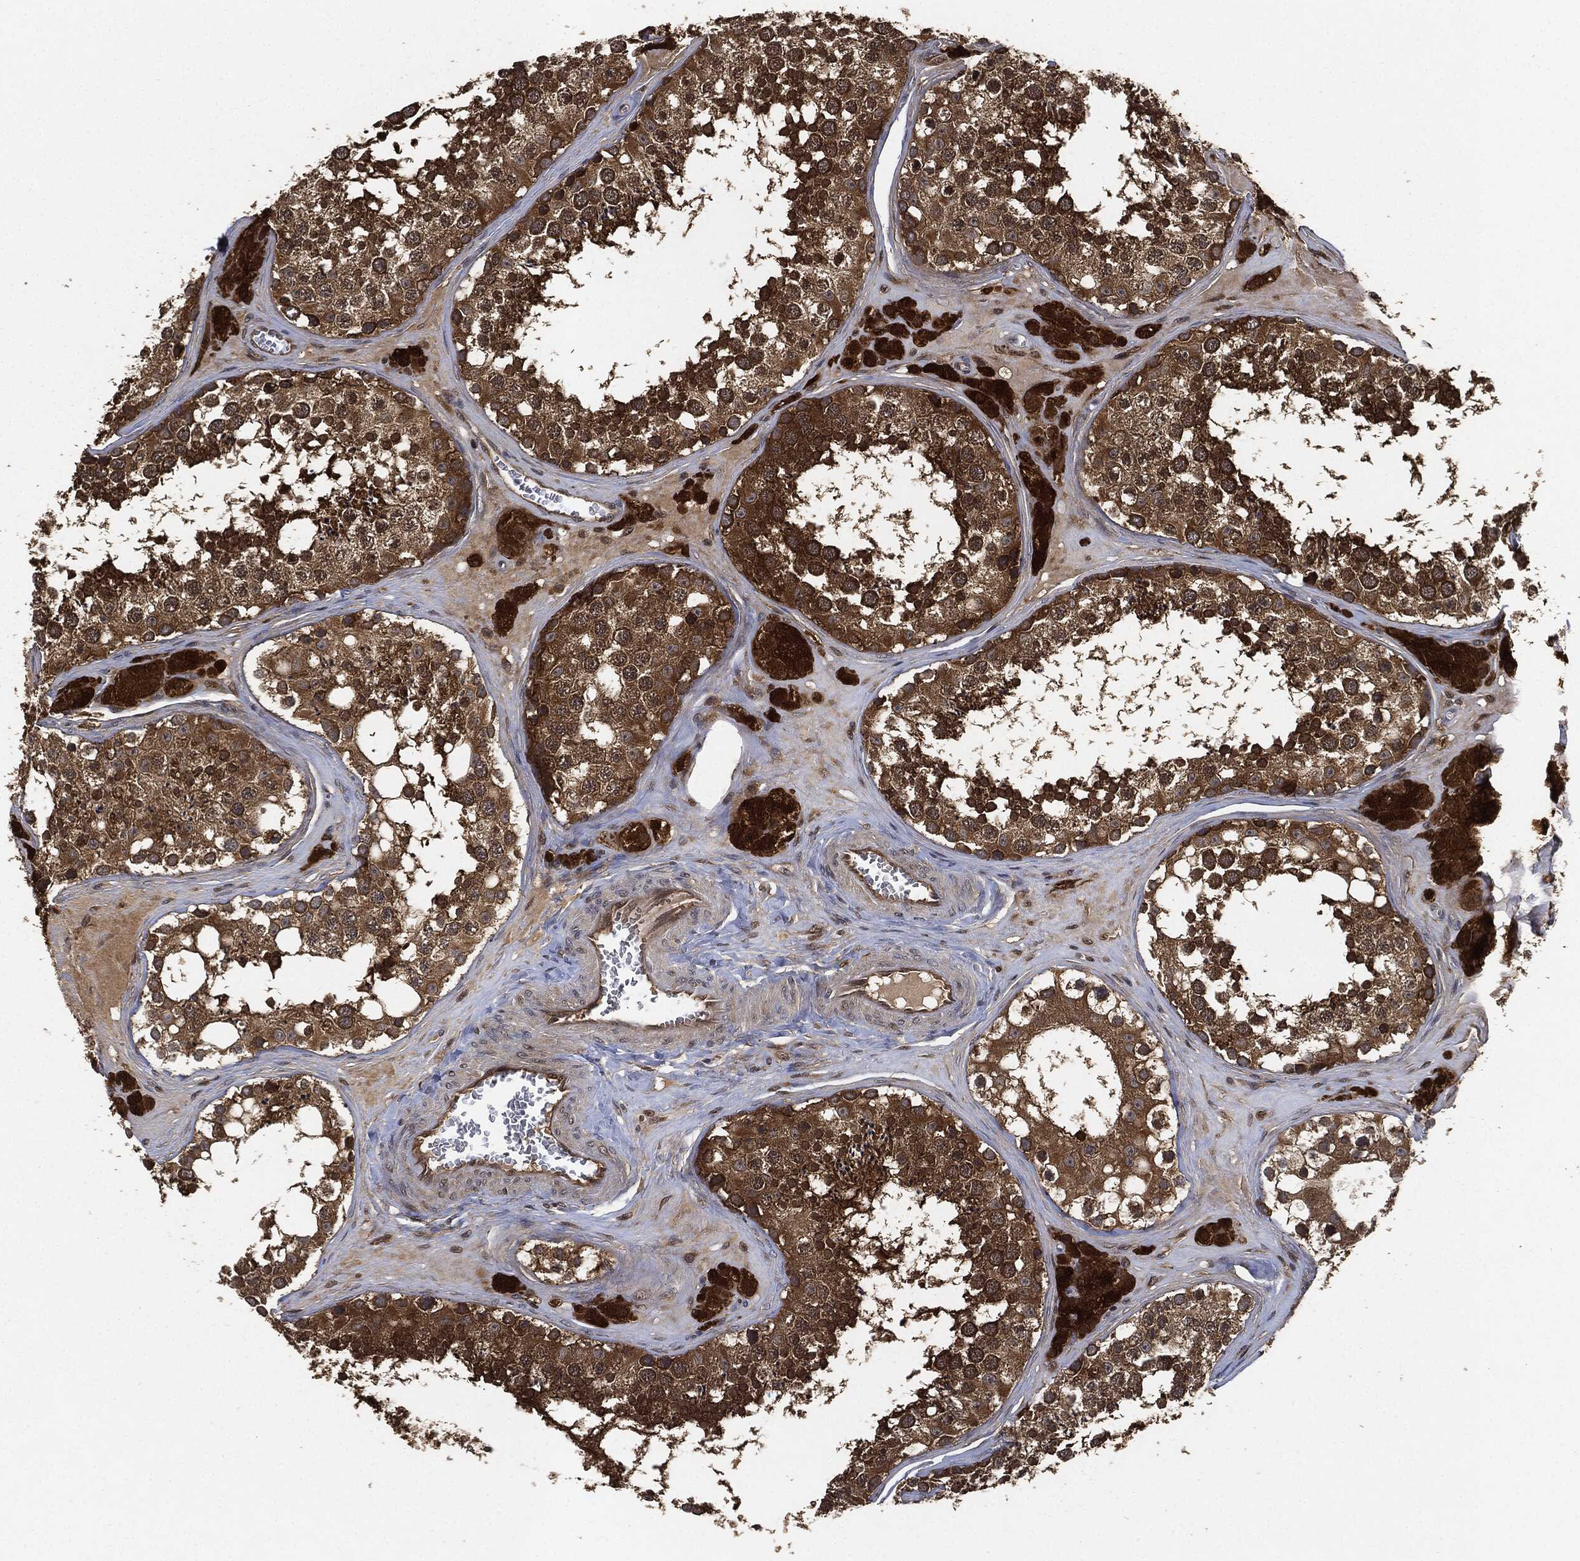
{"staining": {"intensity": "moderate", "quantity": ">75%", "location": "cytoplasmic/membranous"}, "tissue": "testis", "cell_type": "Cells in seminiferous ducts", "image_type": "normal", "snomed": [{"axis": "morphology", "description": "Normal tissue, NOS"}, {"axis": "topography", "description": "Testis"}], "caption": "About >75% of cells in seminiferous ducts in normal human testis demonstrate moderate cytoplasmic/membranous protein expression as visualized by brown immunohistochemical staining.", "gene": "BRAF", "patient": {"sex": "male", "age": 31}}